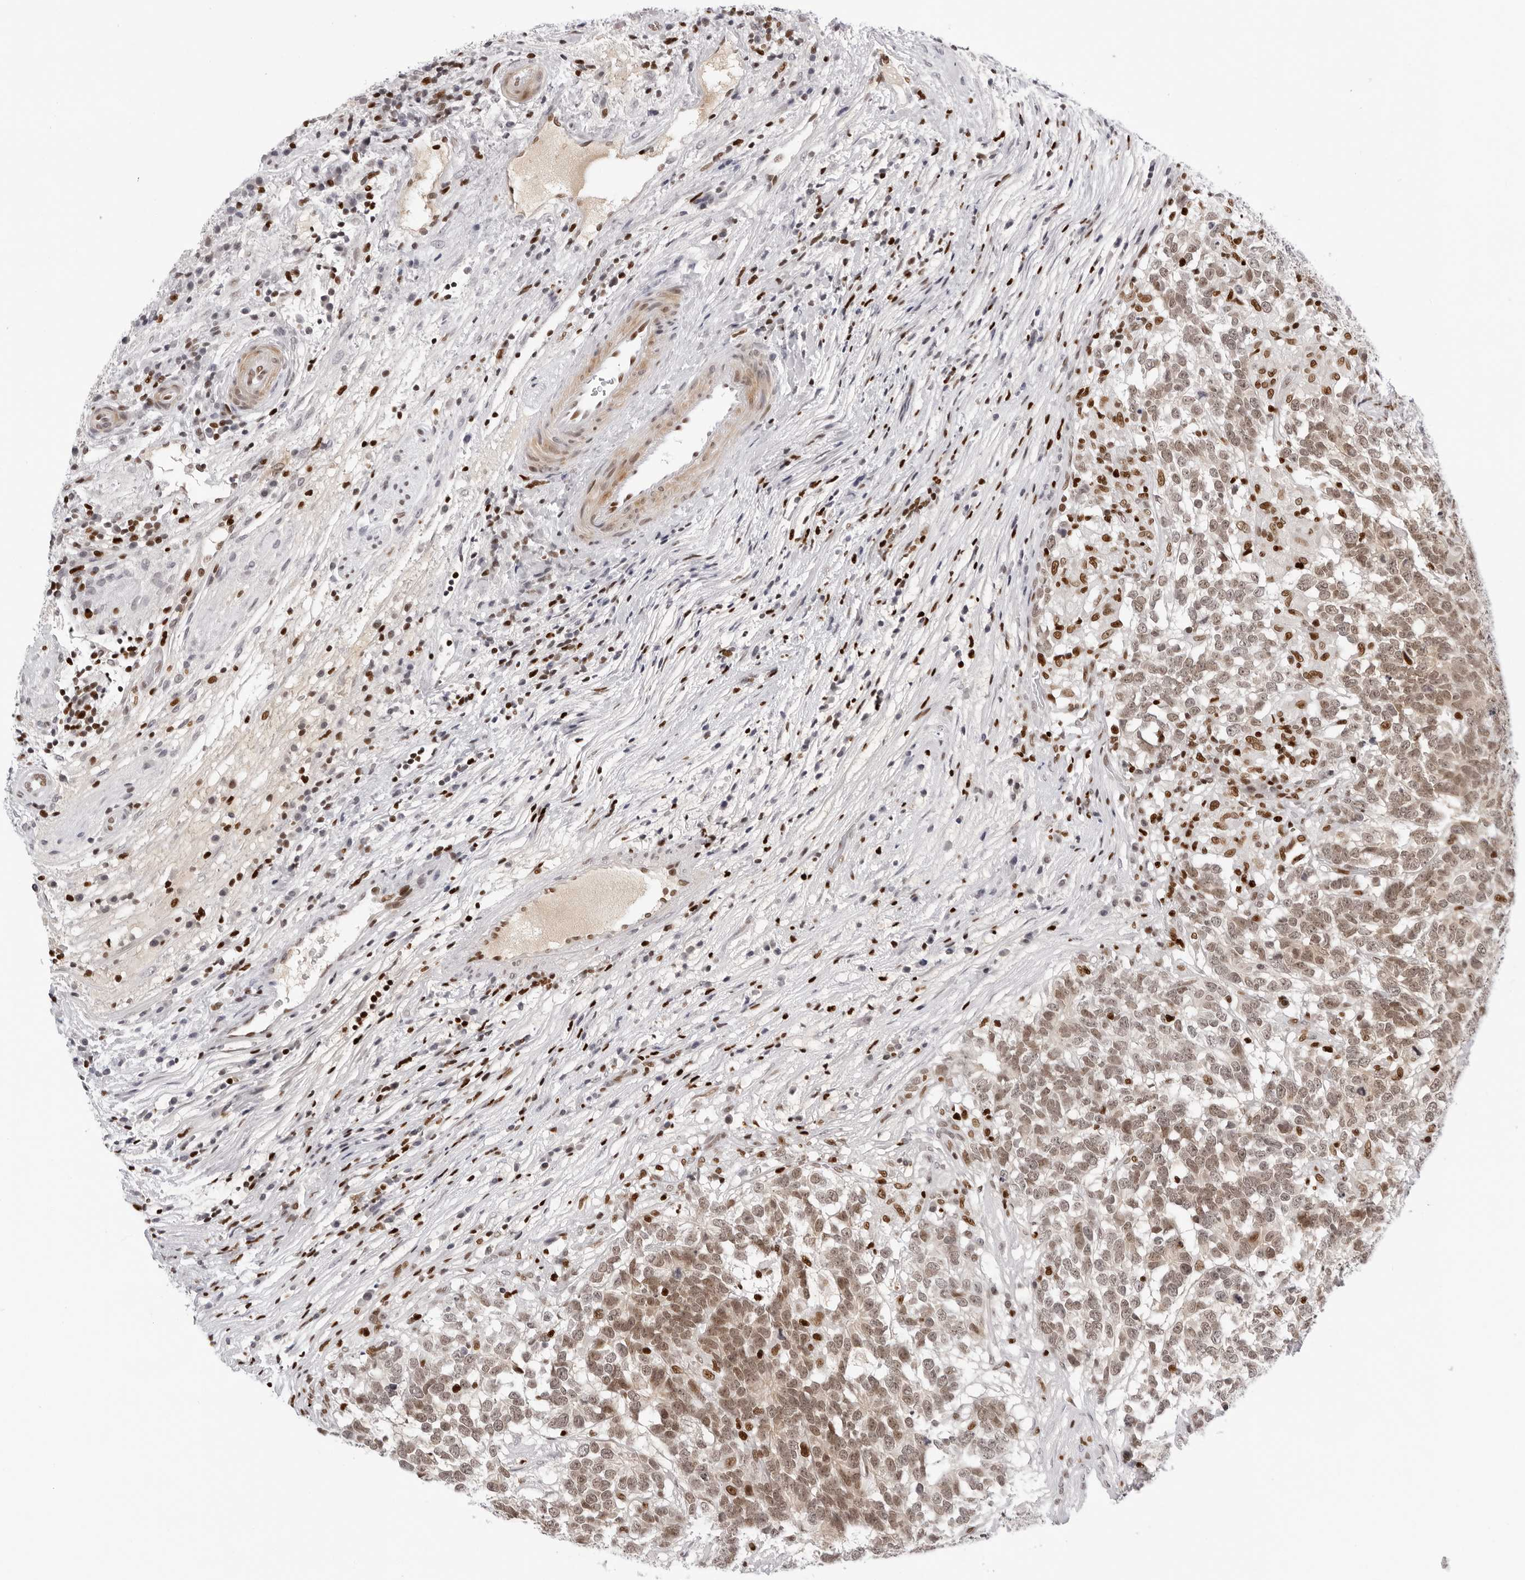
{"staining": {"intensity": "moderate", "quantity": ">75%", "location": "nuclear"}, "tissue": "testis cancer", "cell_type": "Tumor cells", "image_type": "cancer", "snomed": [{"axis": "morphology", "description": "Carcinoma, Embryonal, NOS"}, {"axis": "topography", "description": "Testis"}], "caption": "Immunohistochemistry (IHC) image of human testis cancer (embryonal carcinoma) stained for a protein (brown), which demonstrates medium levels of moderate nuclear staining in about >75% of tumor cells.", "gene": "OGG1", "patient": {"sex": "male", "age": 26}}